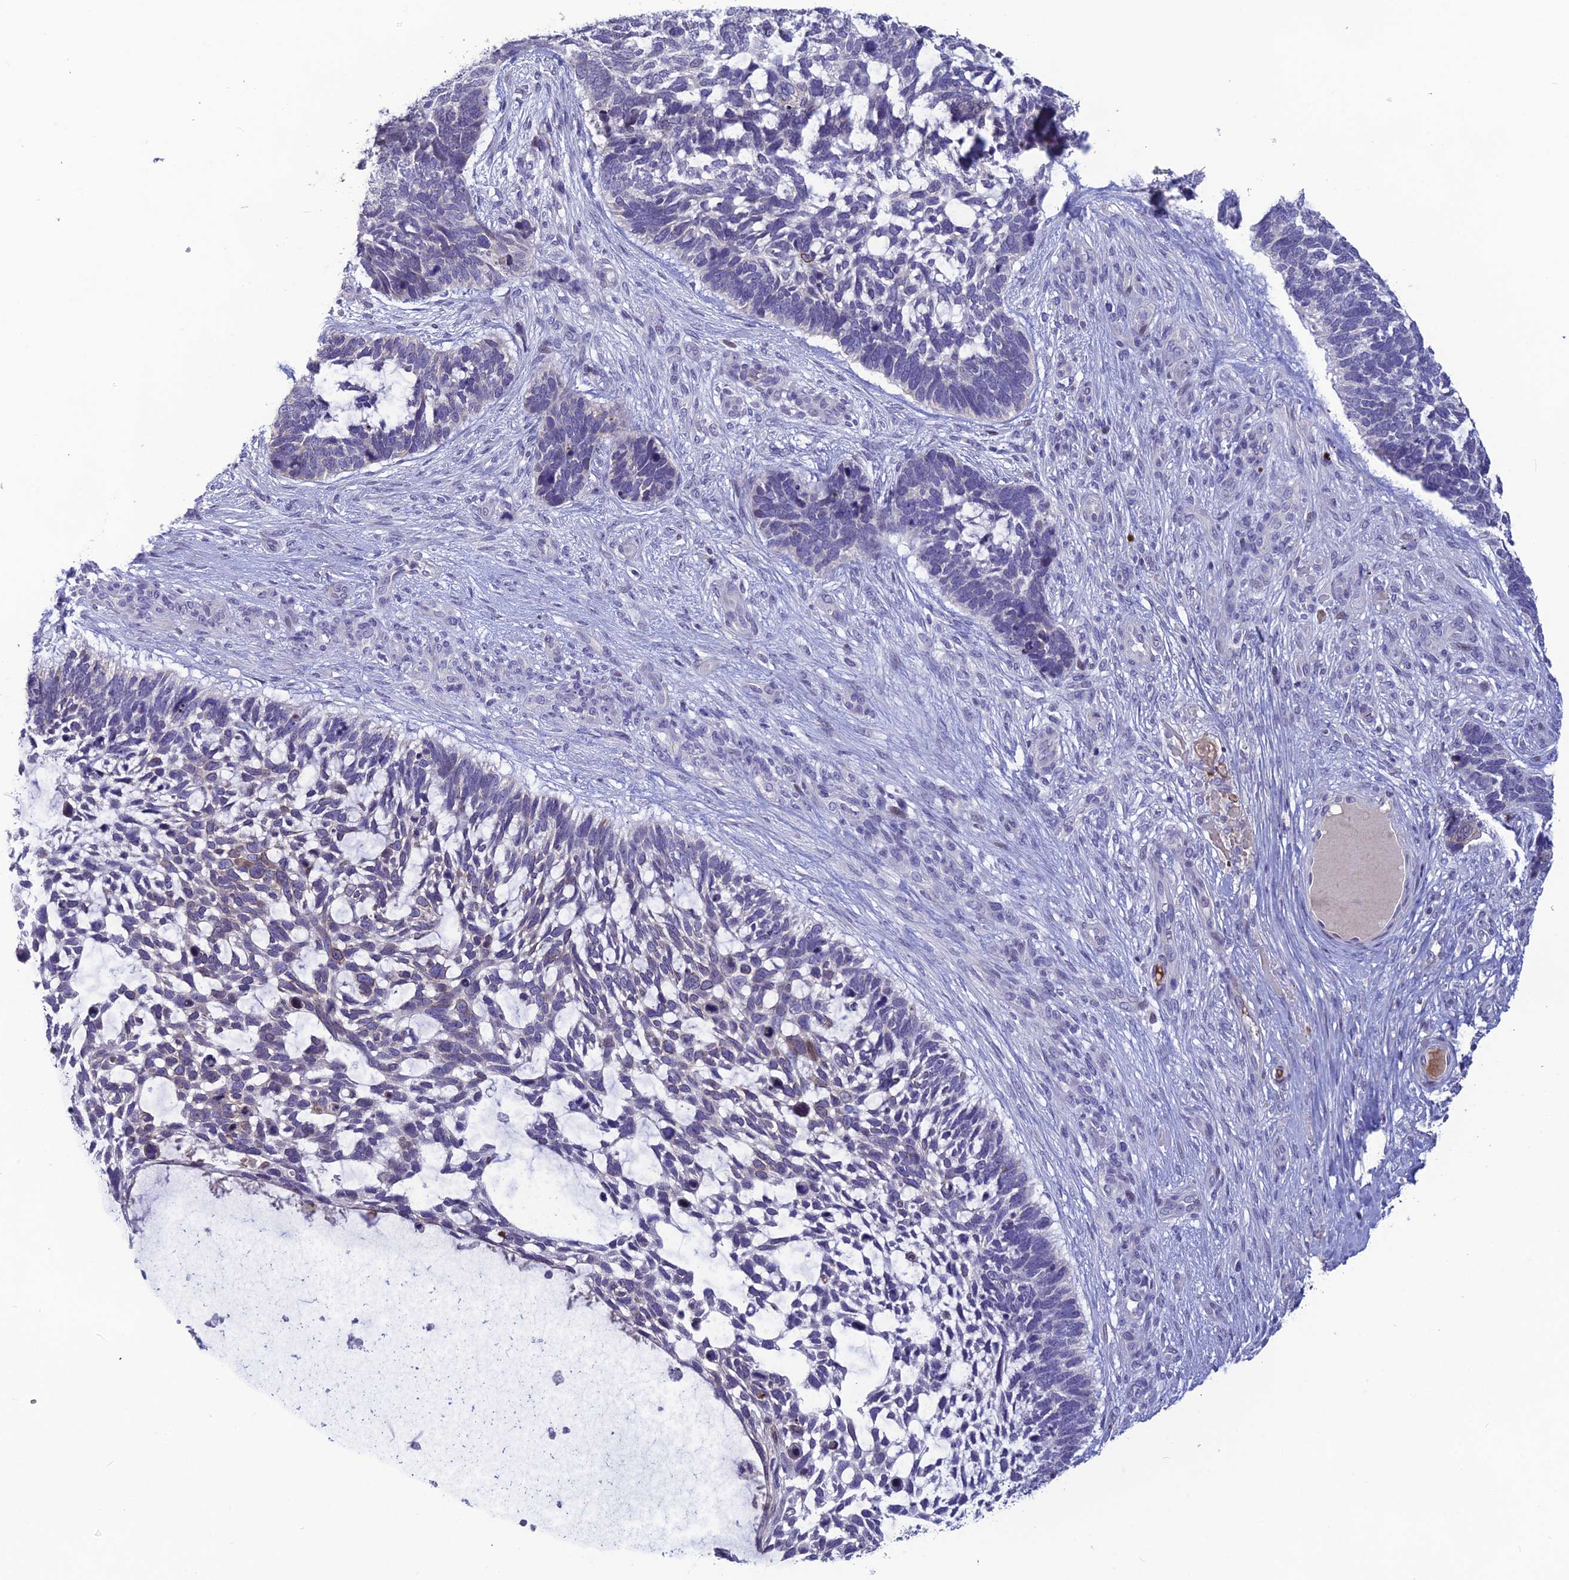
{"staining": {"intensity": "negative", "quantity": "none", "location": "none"}, "tissue": "skin cancer", "cell_type": "Tumor cells", "image_type": "cancer", "snomed": [{"axis": "morphology", "description": "Basal cell carcinoma"}, {"axis": "topography", "description": "Skin"}], "caption": "This is a histopathology image of immunohistochemistry (IHC) staining of skin basal cell carcinoma, which shows no positivity in tumor cells.", "gene": "TMEM134", "patient": {"sex": "male", "age": 88}}